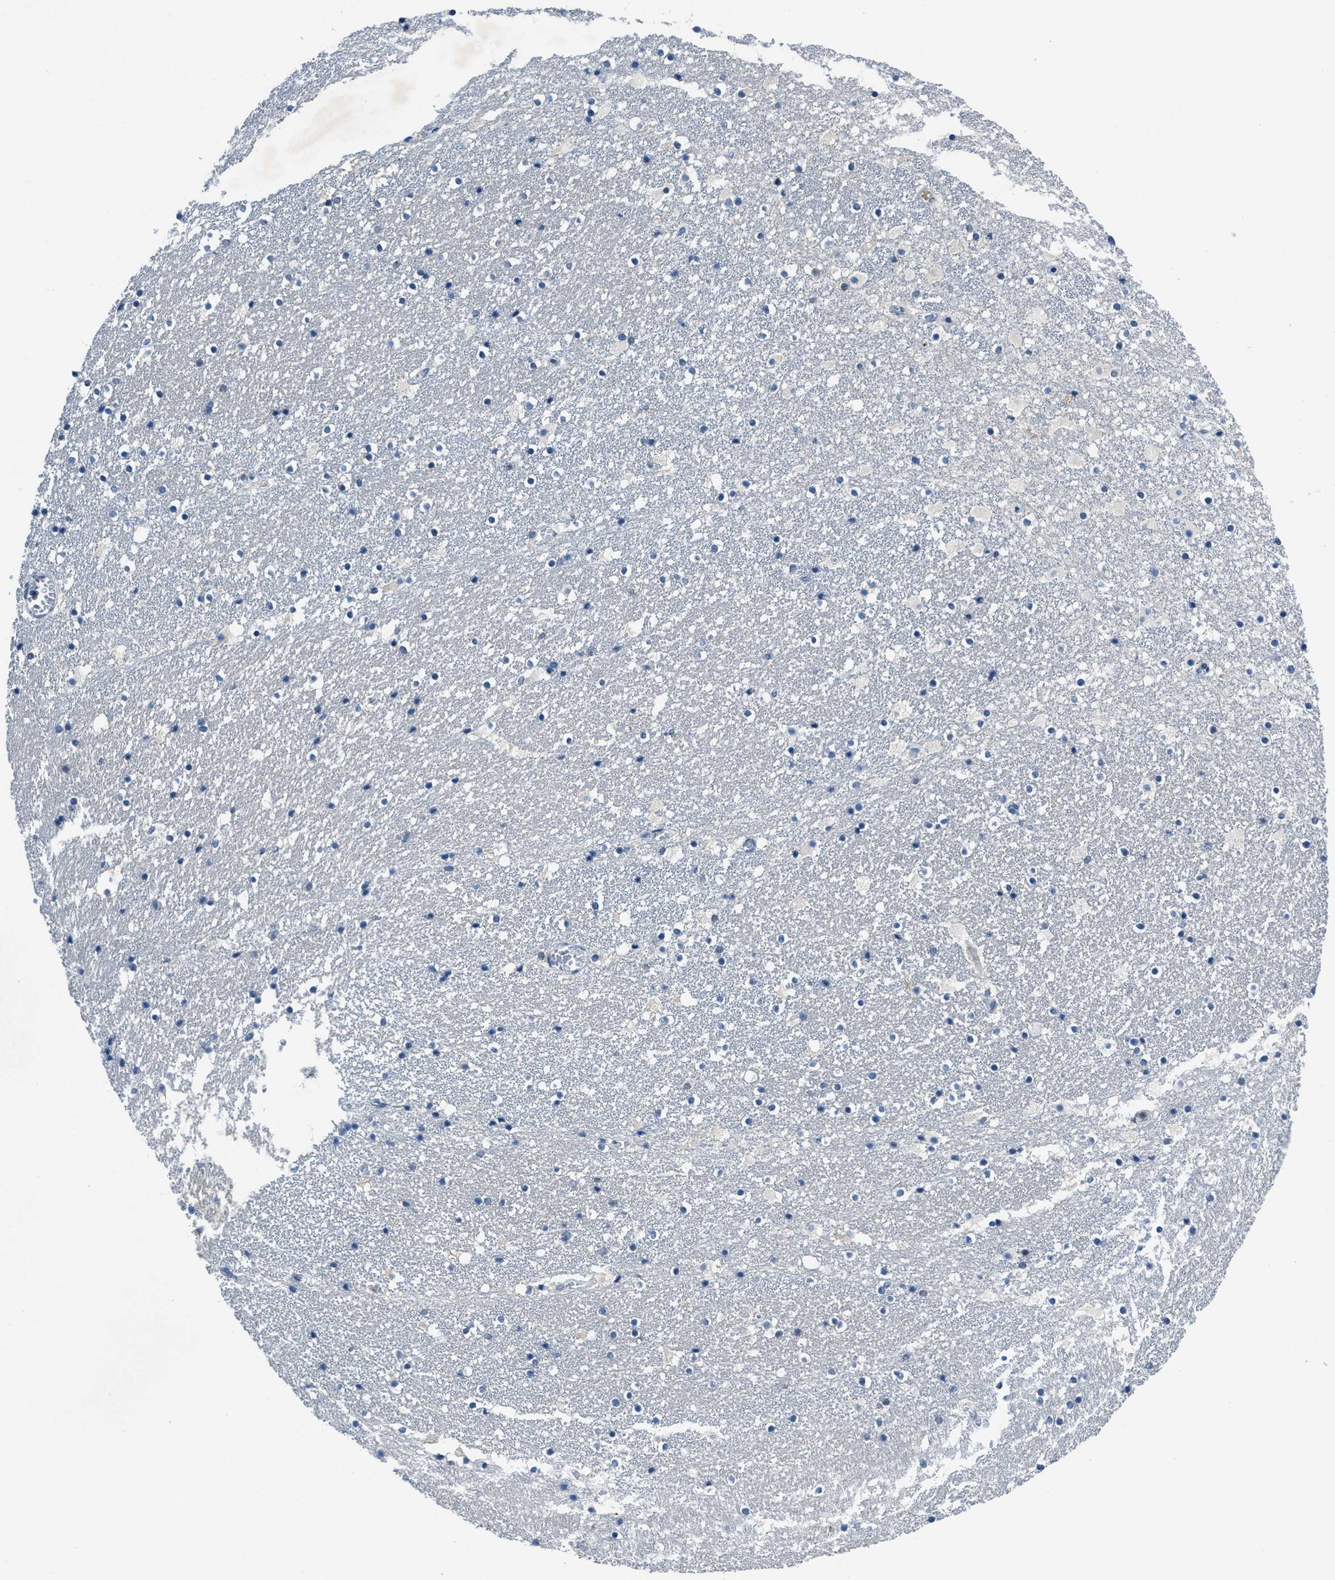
{"staining": {"intensity": "negative", "quantity": "none", "location": "none"}, "tissue": "caudate", "cell_type": "Glial cells", "image_type": "normal", "snomed": [{"axis": "morphology", "description": "Normal tissue, NOS"}, {"axis": "topography", "description": "Lateral ventricle wall"}], "caption": "A high-resolution photomicrograph shows IHC staining of benign caudate, which reveals no significant expression in glial cells.", "gene": "DUSP19", "patient": {"sex": "male", "age": 45}}